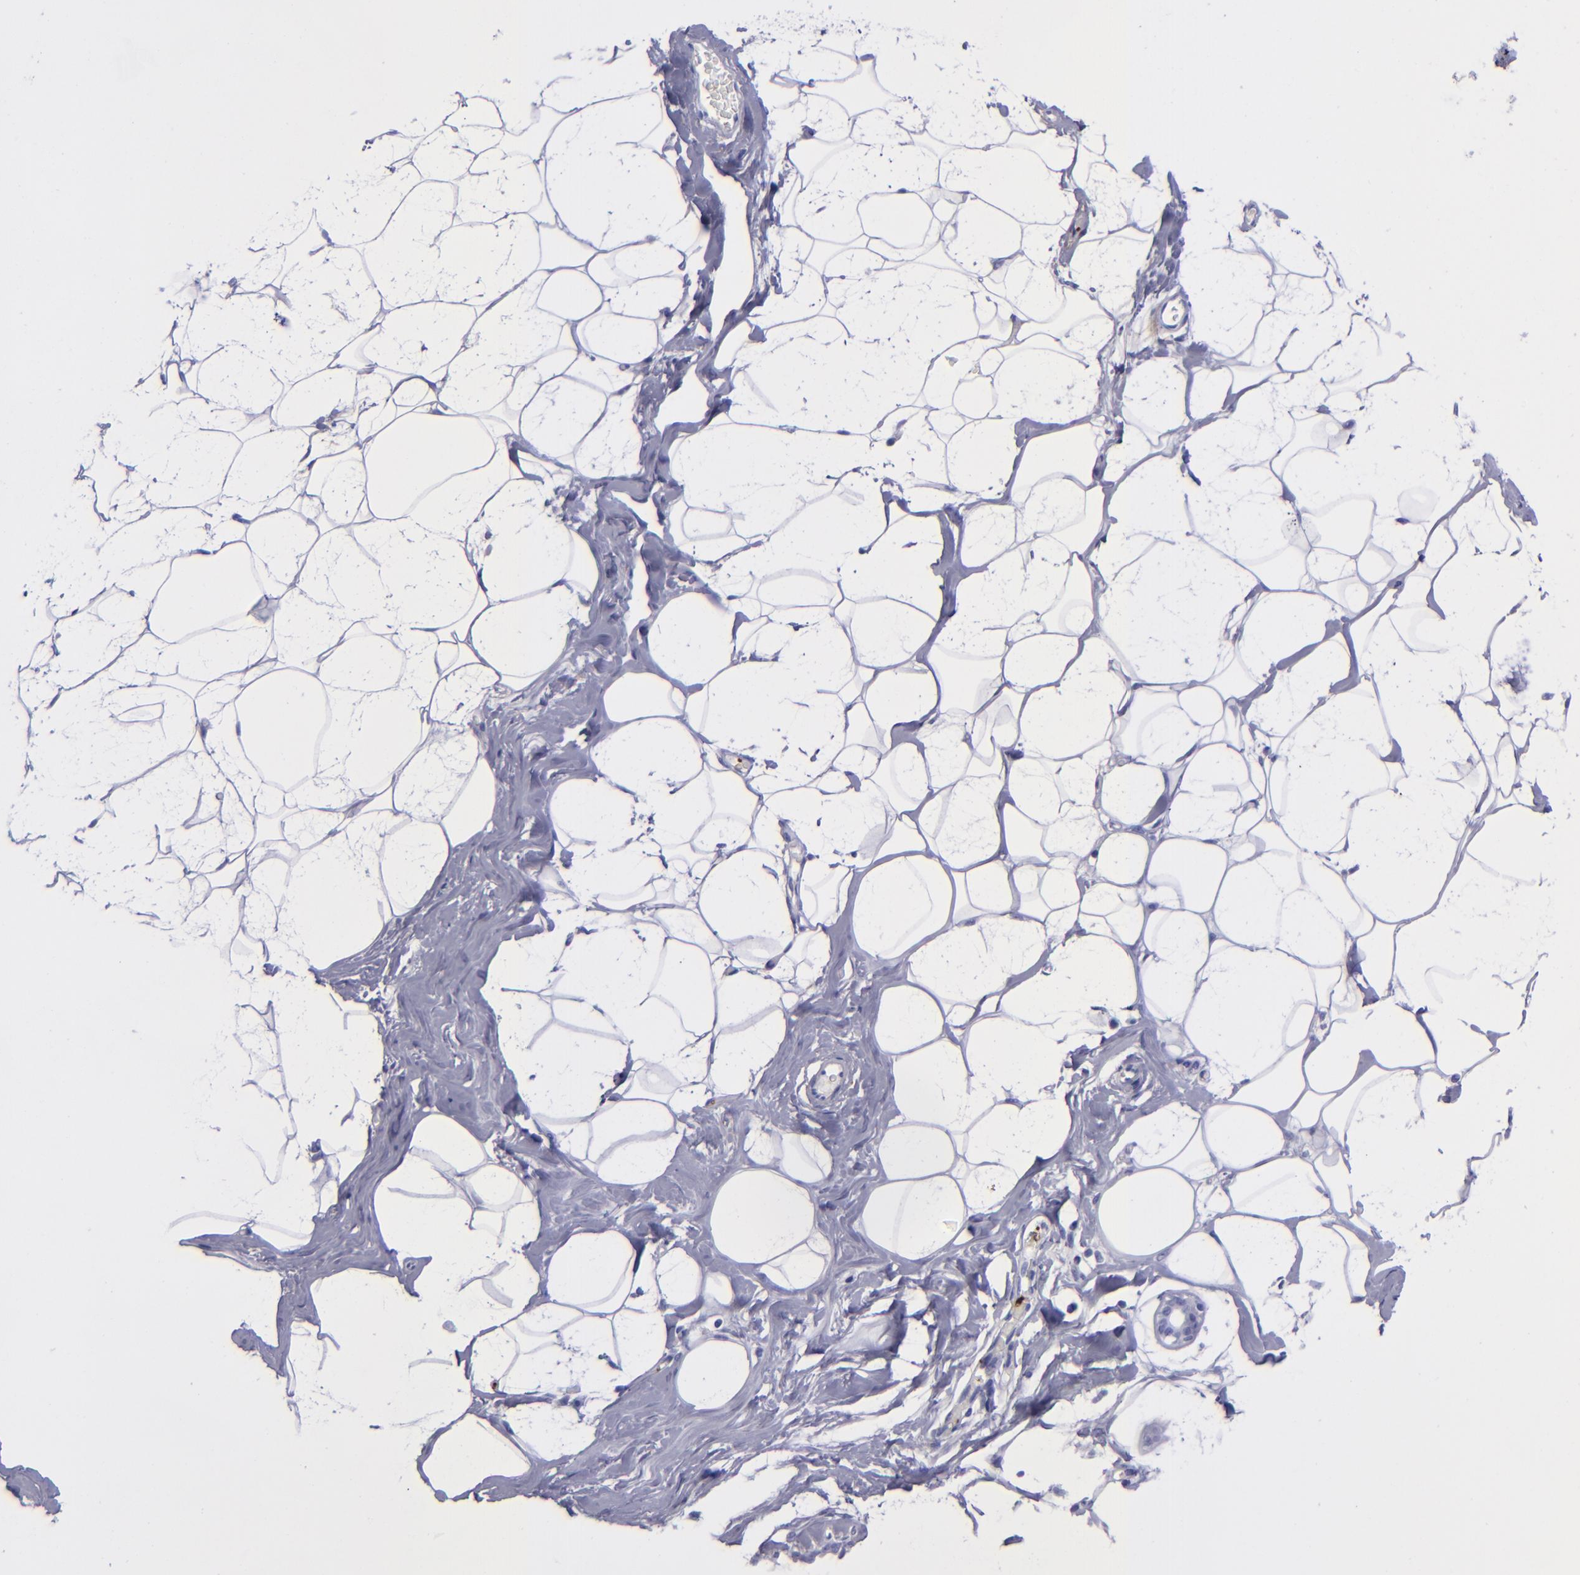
{"staining": {"intensity": "negative", "quantity": "none", "location": "none"}, "tissue": "breast", "cell_type": "Adipocytes", "image_type": "normal", "snomed": [{"axis": "morphology", "description": "Normal tissue, NOS"}, {"axis": "morphology", "description": "Fibrosis, NOS"}, {"axis": "topography", "description": "Breast"}], "caption": "The histopathology image reveals no significant staining in adipocytes of breast. (DAB (3,3'-diaminobenzidine) immunohistochemistry with hematoxylin counter stain).", "gene": "EFCAB13", "patient": {"sex": "female", "age": 39}}